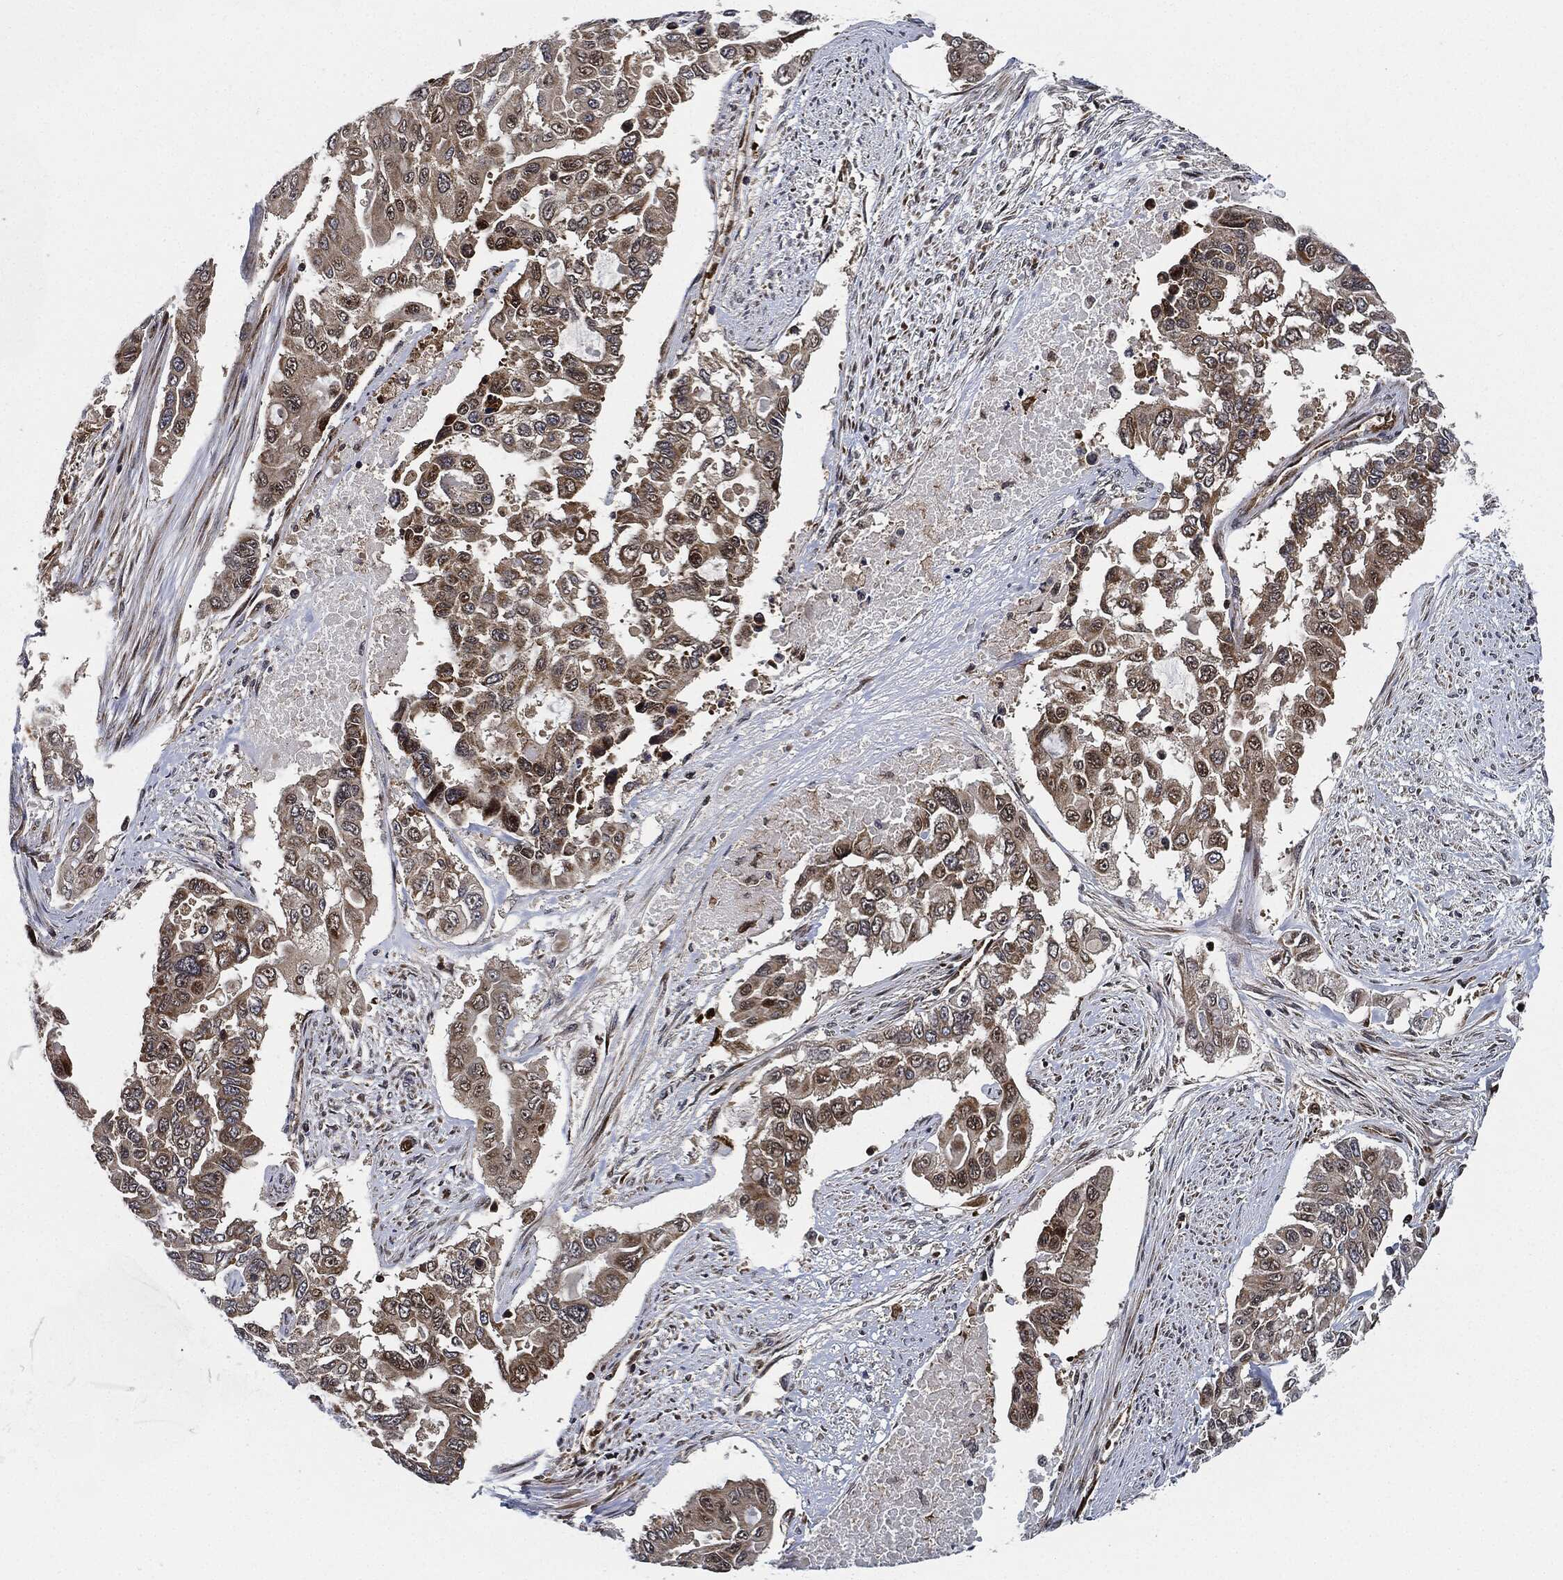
{"staining": {"intensity": "weak", "quantity": "25%-75%", "location": "cytoplasmic/membranous"}, "tissue": "endometrial cancer", "cell_type": "Tumor cells", "image_type": "cancer", "snomed": [{"axis": "morphology", "description": "Adenocarcinoma, NOS"}, {"axis": "topography", "description": "Uterus"}], "caption": "Protein staining exhibits weak cytoplasmic/membranous staining in about 25%-75% of tumor cells in endometrial adenocarcinoma. (DAB (3,3'-diaminobenzidine) IHC, brown staining for protein, blue staining for nuclei).", "gene": "RNASEL", "patient": {"sex": "female", "age": 59}}